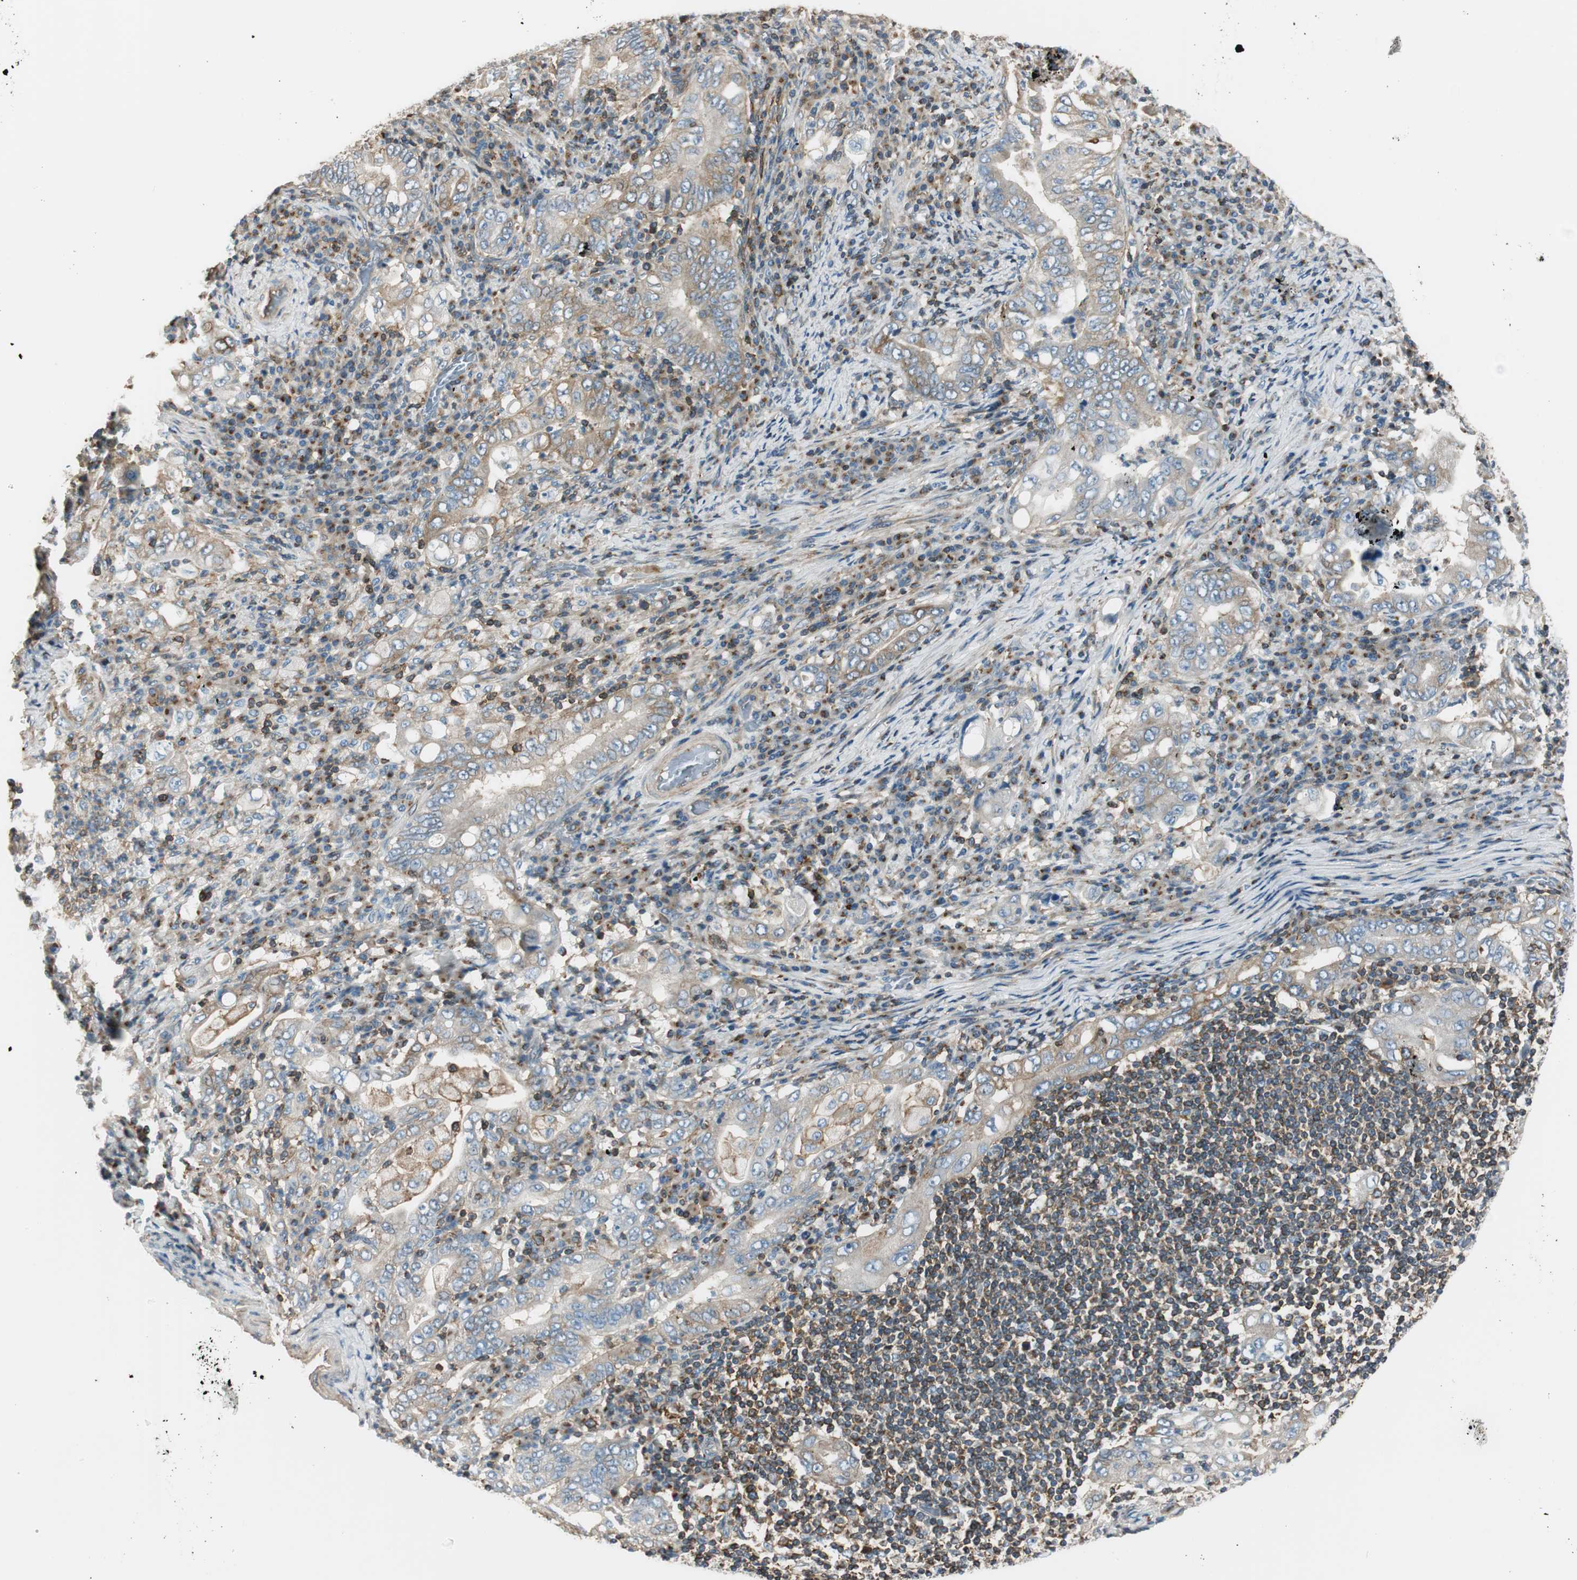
{"staining": {"intensity": "weak", "quantity": "25%-75%", "location": "cytoplasmic/membranous"}, "tissue": "stomach cancer", "cell_type": "Tumor cells", "image_type": "cancer", "snomed": [{"axis": "morphology", "description": "Normal tissue, NOS"}, {"axis": "morphology", "description": "Adenocarcinoma, NOS"}, {"axis": "topography", "description": "Esophagus"}, {"axis": "topography", "description": "Stomach, upper"}, {"axis": "topography", "description": "Peripheral nerve tissue"}], "caption": "An immunohistochemistry histopathology image of neoplastic tissue is shown. Protein staining in brown labels weak cytoplasmic/membranous positivity in stomach cancer within tumor cells.", "gene": "PI4K2B", "patient": {"sex": "male", "age": 62}}